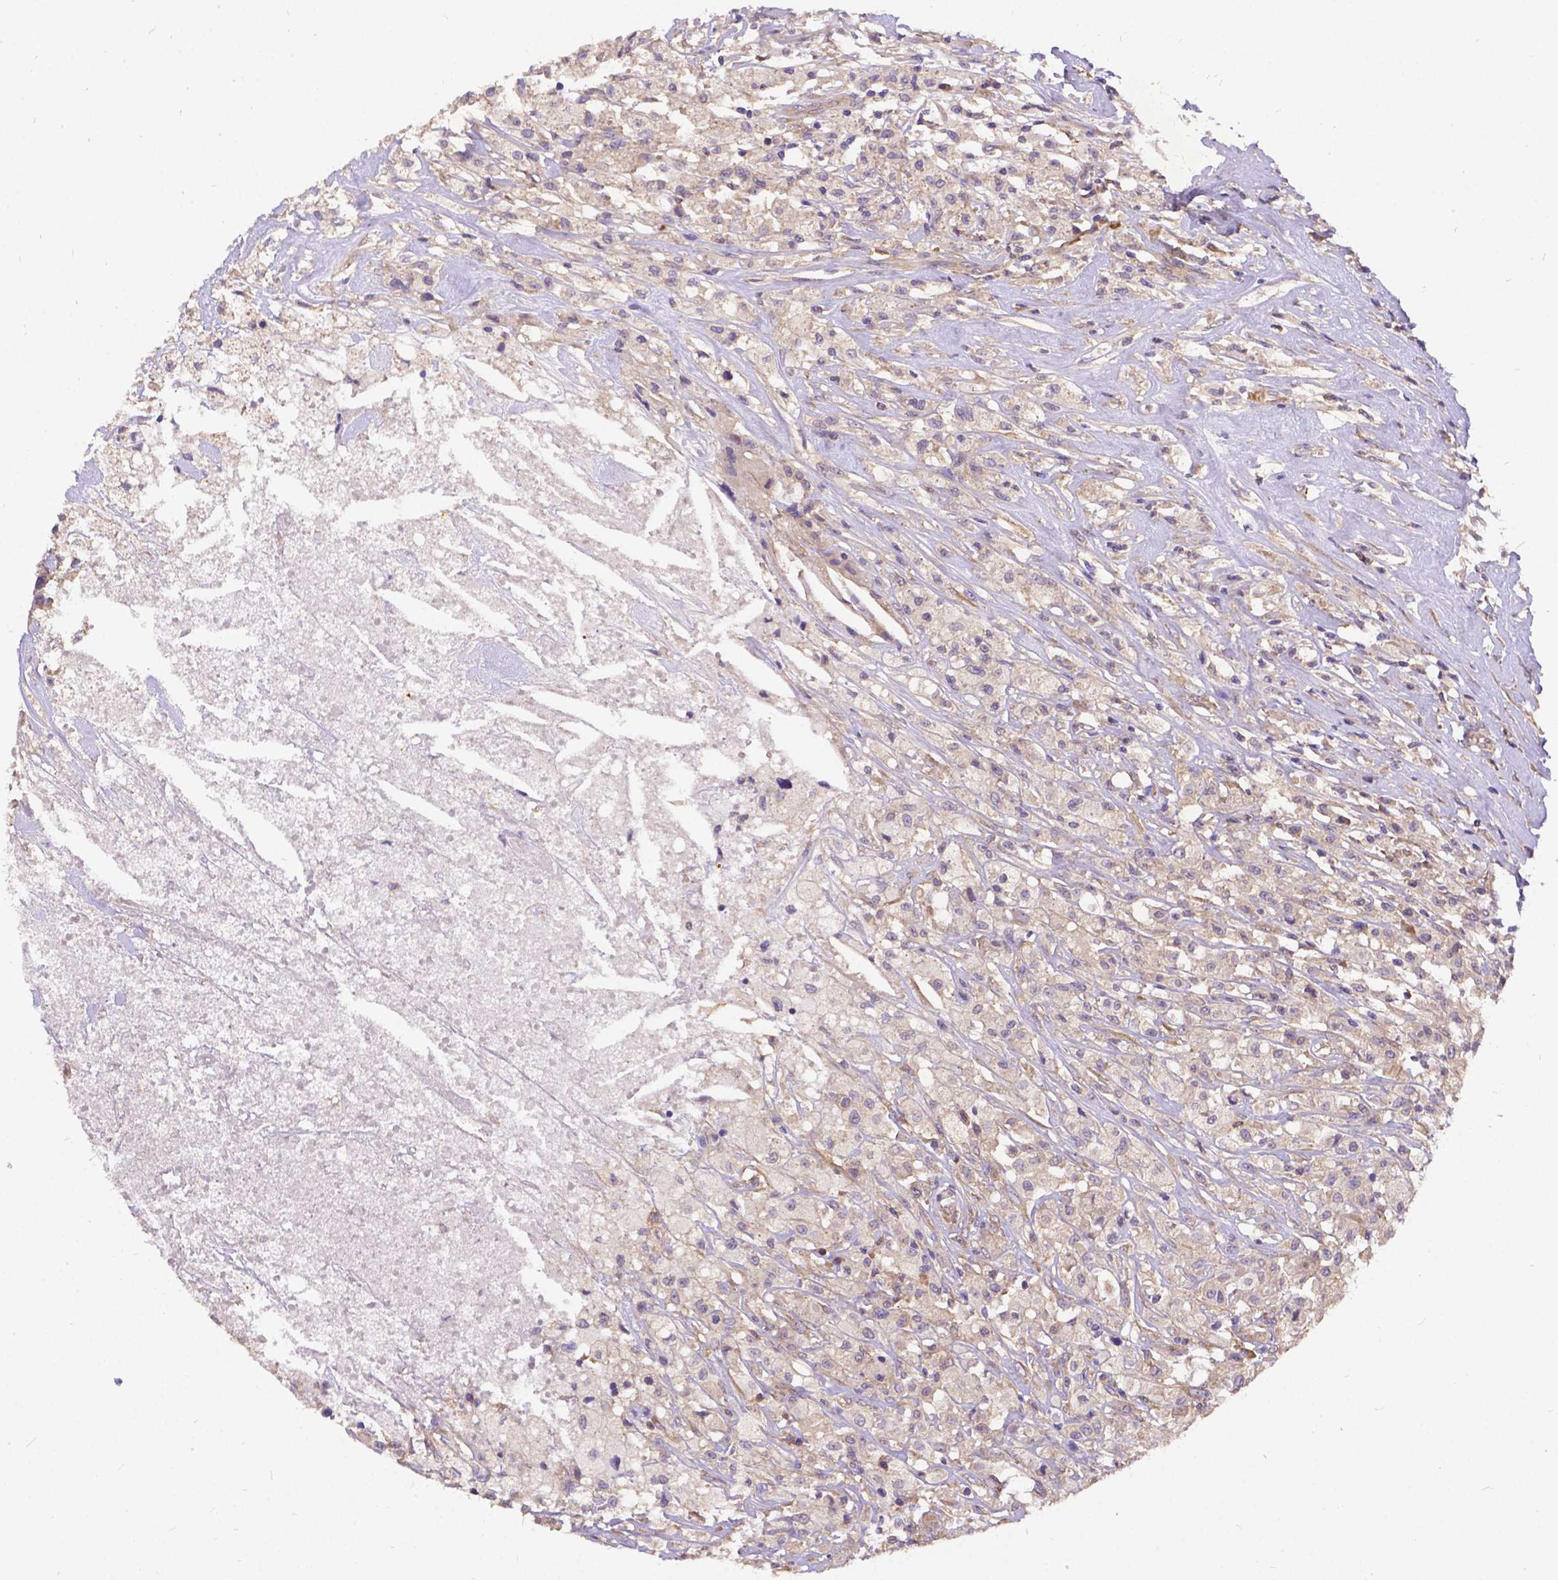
{"staining": {"intensity": "weak", "quantity": "<25%", "location": "cytoplasmic/membranous"}, "tissue": "testis cancer", "cell_type": "Tumor cells", "image_type": "cancer", "snomed": [{"axis": "morphology", "description": "Necrosis, NOS"}, {"axis": "morphology", "description": "Carcinoma, Embryonal, NOS"}, {"axis": "topography", "description": "Testis"}], "caption": "Protein analysis of testis embryonal carcinoma displays no significant staining in tumor cells.", "gene": "DENND6A", "patient": {"sex": "male", "age": 19}}